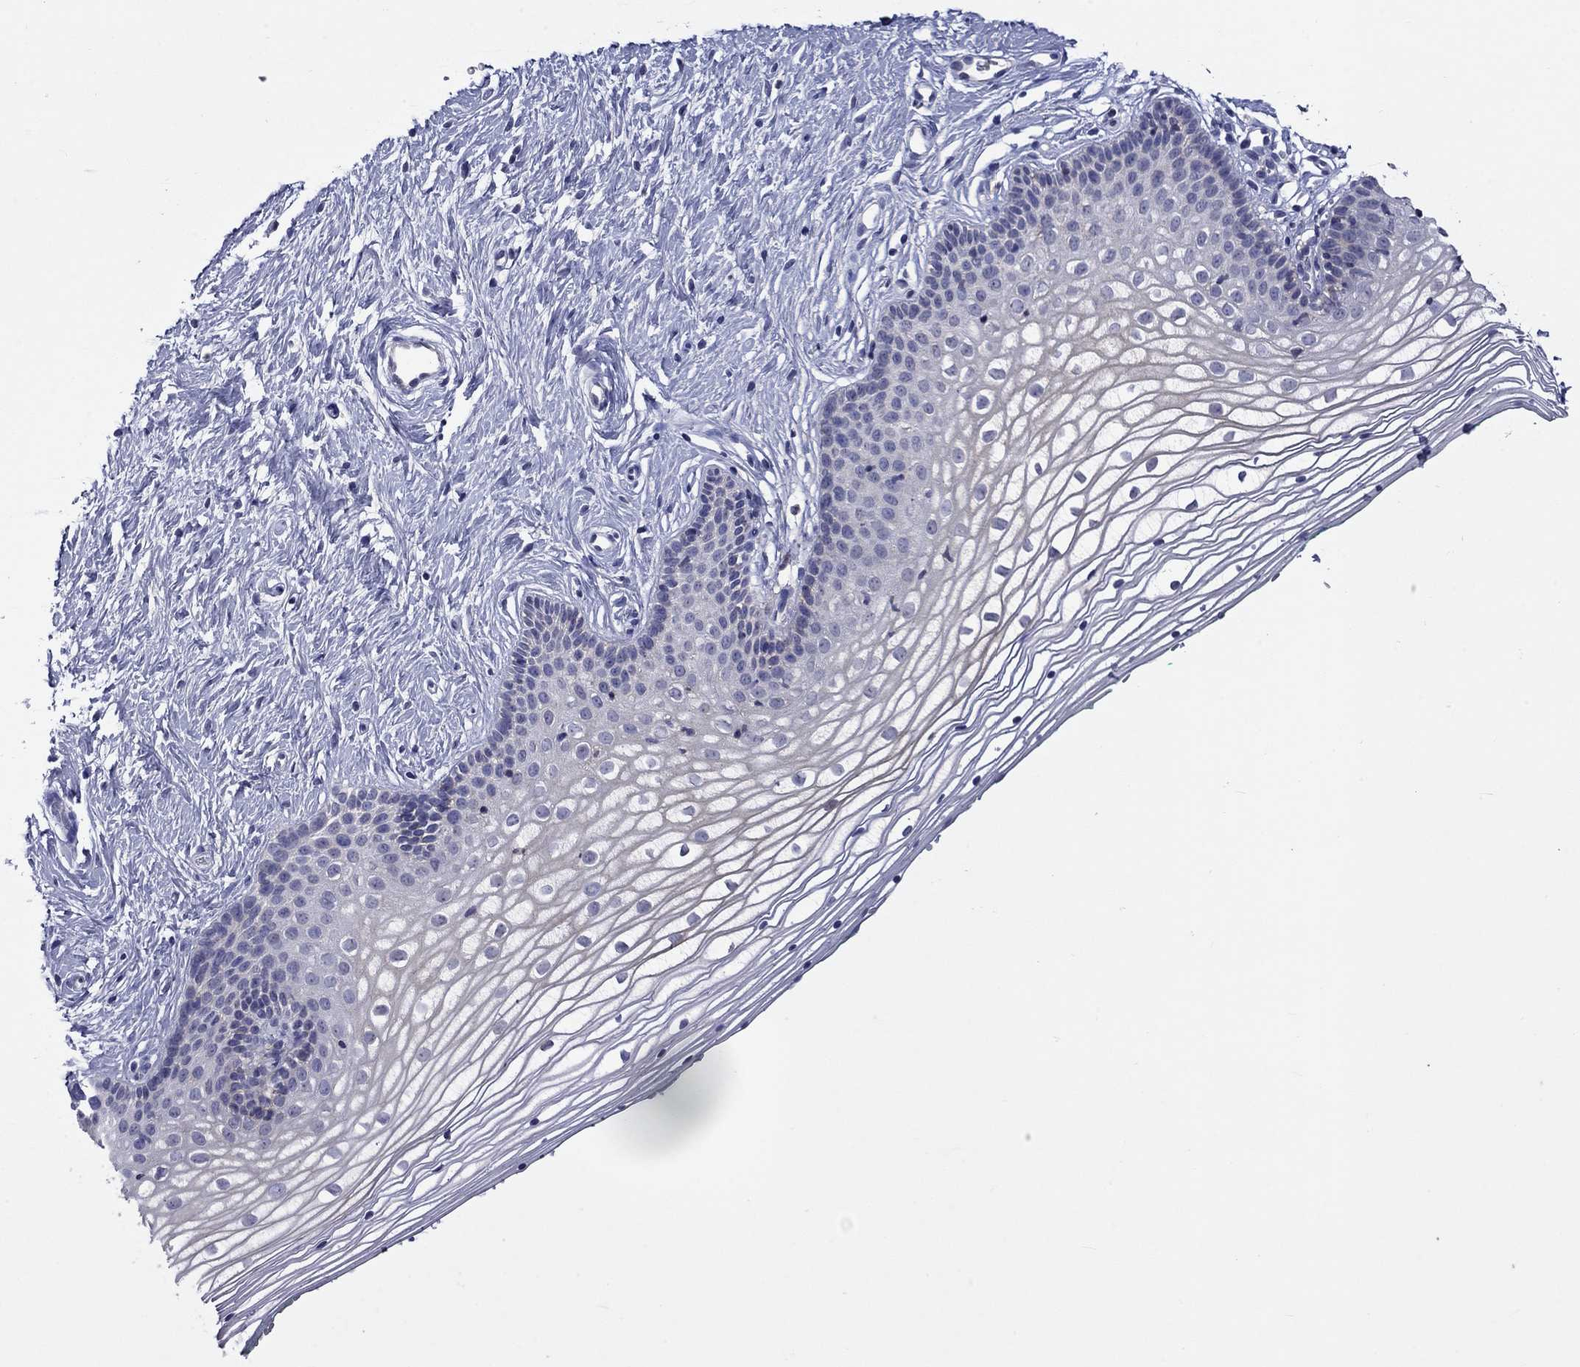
{"staining": {"intensity": "negative", "quantity": "none", "location": "none"}, "tissue": "vagina", "cell_type": "Squamous epithelial cells", "image_type": "normal", "snomed": [{"axis": "morphology", "description": "Normal tissue, NOS"}, {"axis": "topography", "description": "Vagina"}], "caption": "Vagina stained for a protein using immunohistochemistry exhibits no staining squamous epithelial cells.", "gene": "POU2F2", "patient": {"sex": "female", "age": 36}}